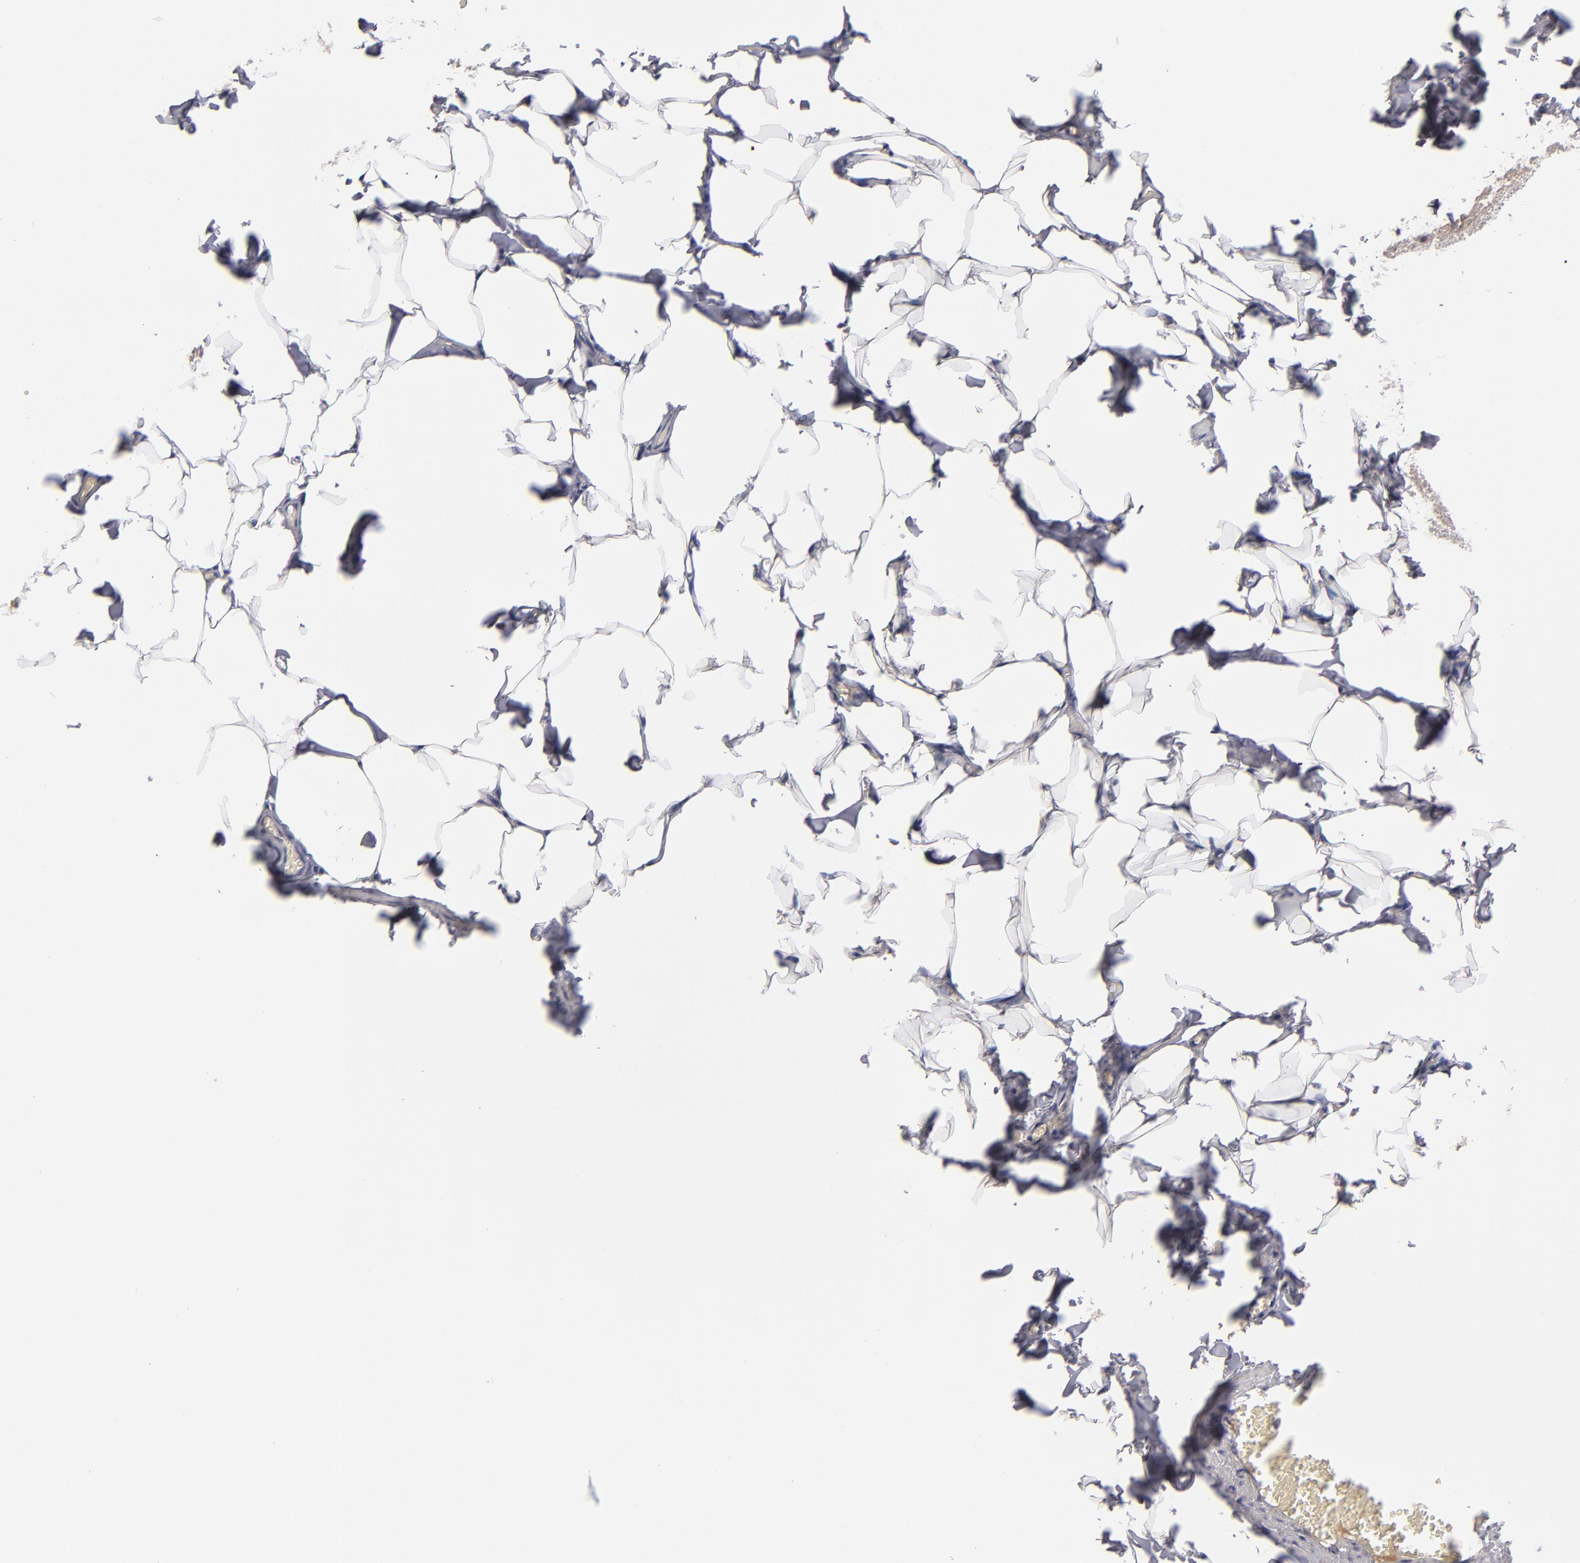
{"staining": {"intensity": "negative", "quantity": "none", "location": "none"}, "tissue": "adipose tissue", "cell_type": "Adipocytes", "image_type": "normal", "snomed": [{"axis": "morphology", "description": "Normal tissue, NOS"}, {"axis": "topography", "description": "Vascular tissue"}], "caption": "A high-resolution image shows IHC staining of benign adipose tissue, which shows no significant positivity in adipocytes.", "gene": "ITIH4", "patient": {"sex": "male", "age": 41}}